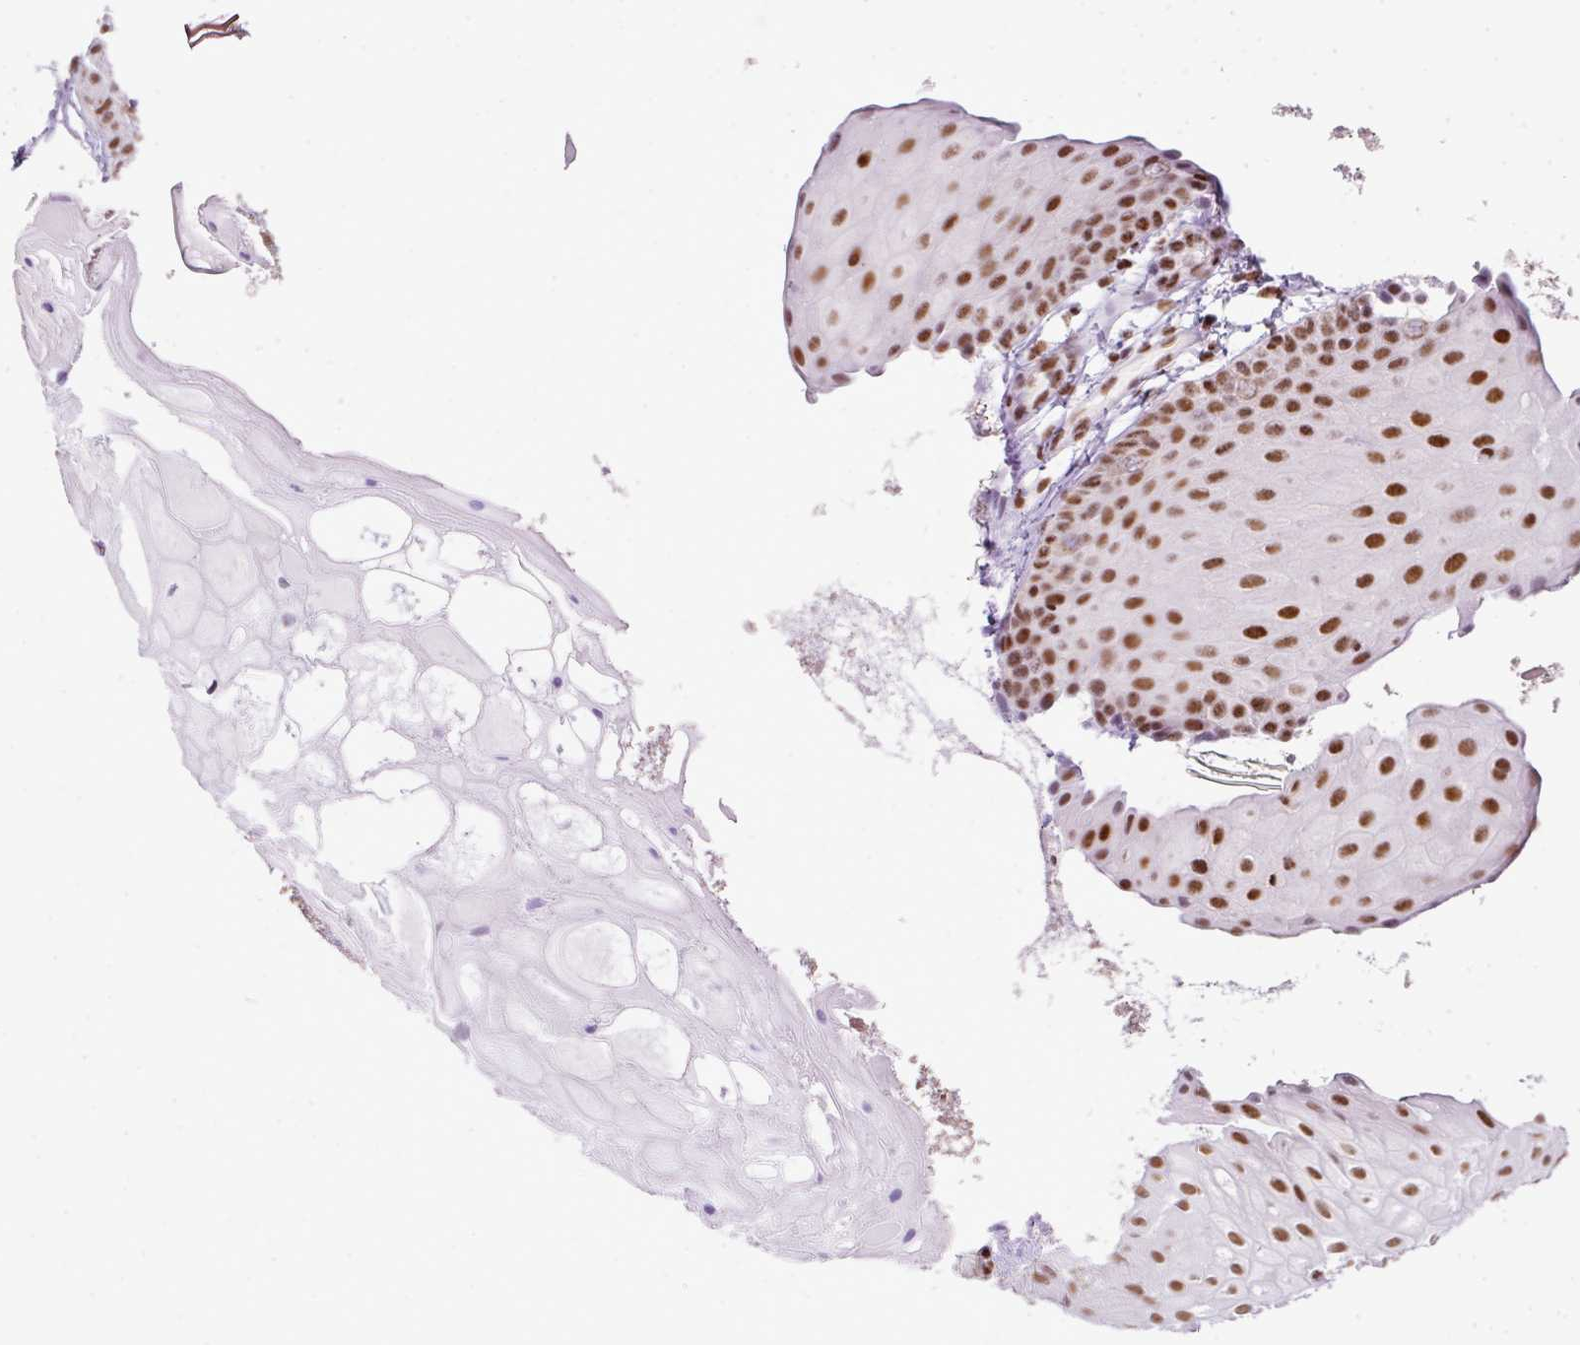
{"staining": {"intensity": "moderate", "quantity": ">75%", "location": "nuclear"}, "tissue": "skin", "cell_type": "Epidermal cells", "image_type": "normal", "snomed": [{"axis": "morphology", "description": "Normal tissue, NOS"}, {"axis": "topography", "description": "Anal"}], "caption": "IHC micrograph of normal human skin stained for a protein (brown), which demonstrates medium levels of moderate nuclear positivity in approximately >75% of epidermal cells.", "gene": "RARG", "patient": {"sex": "male", "age": 80}}